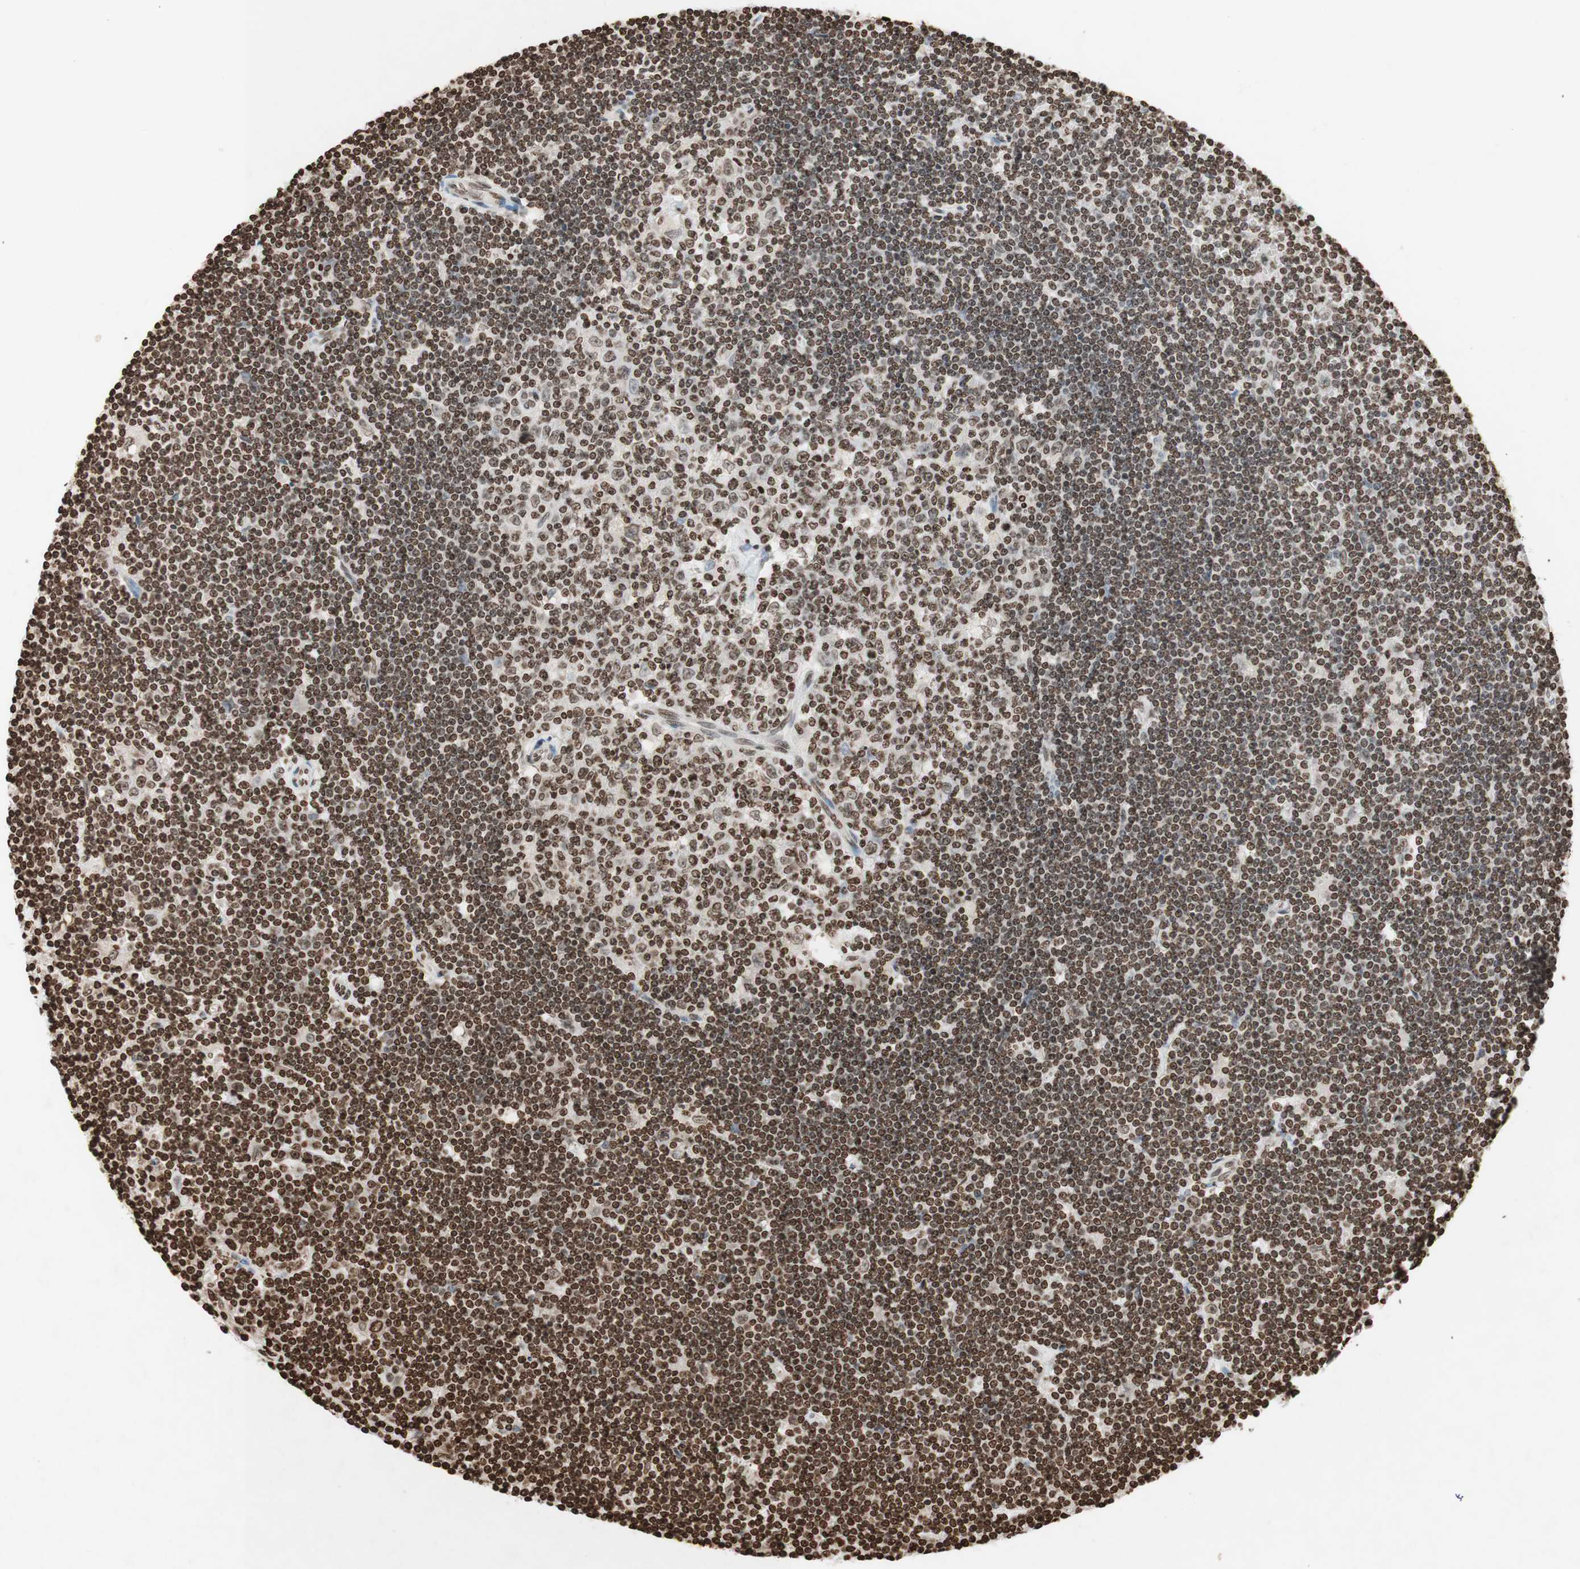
{"staining": {"intensity": "moderate", "quantity": ">75%", "location": "nuclear"}, "tissue": "lymphoma", "cell_type": "Tumor cells", "image_type": "cancer", "snomed": [{"axis": "morphology", "description": "Malignant lymphoma, non-Hodgkin's type, Low grade"}, {"axis": "topography", "description": "Spleen"}], "caption": "Immunohistochemical staining of human malignant lymphoma, non-Hodgkin's type (low-grade) reveals medium levels of moderate nuclear staining in approximately >75% of tumor cells.", "gene": "NCOA3", "patient": {"sex": "male", "age": 76}}